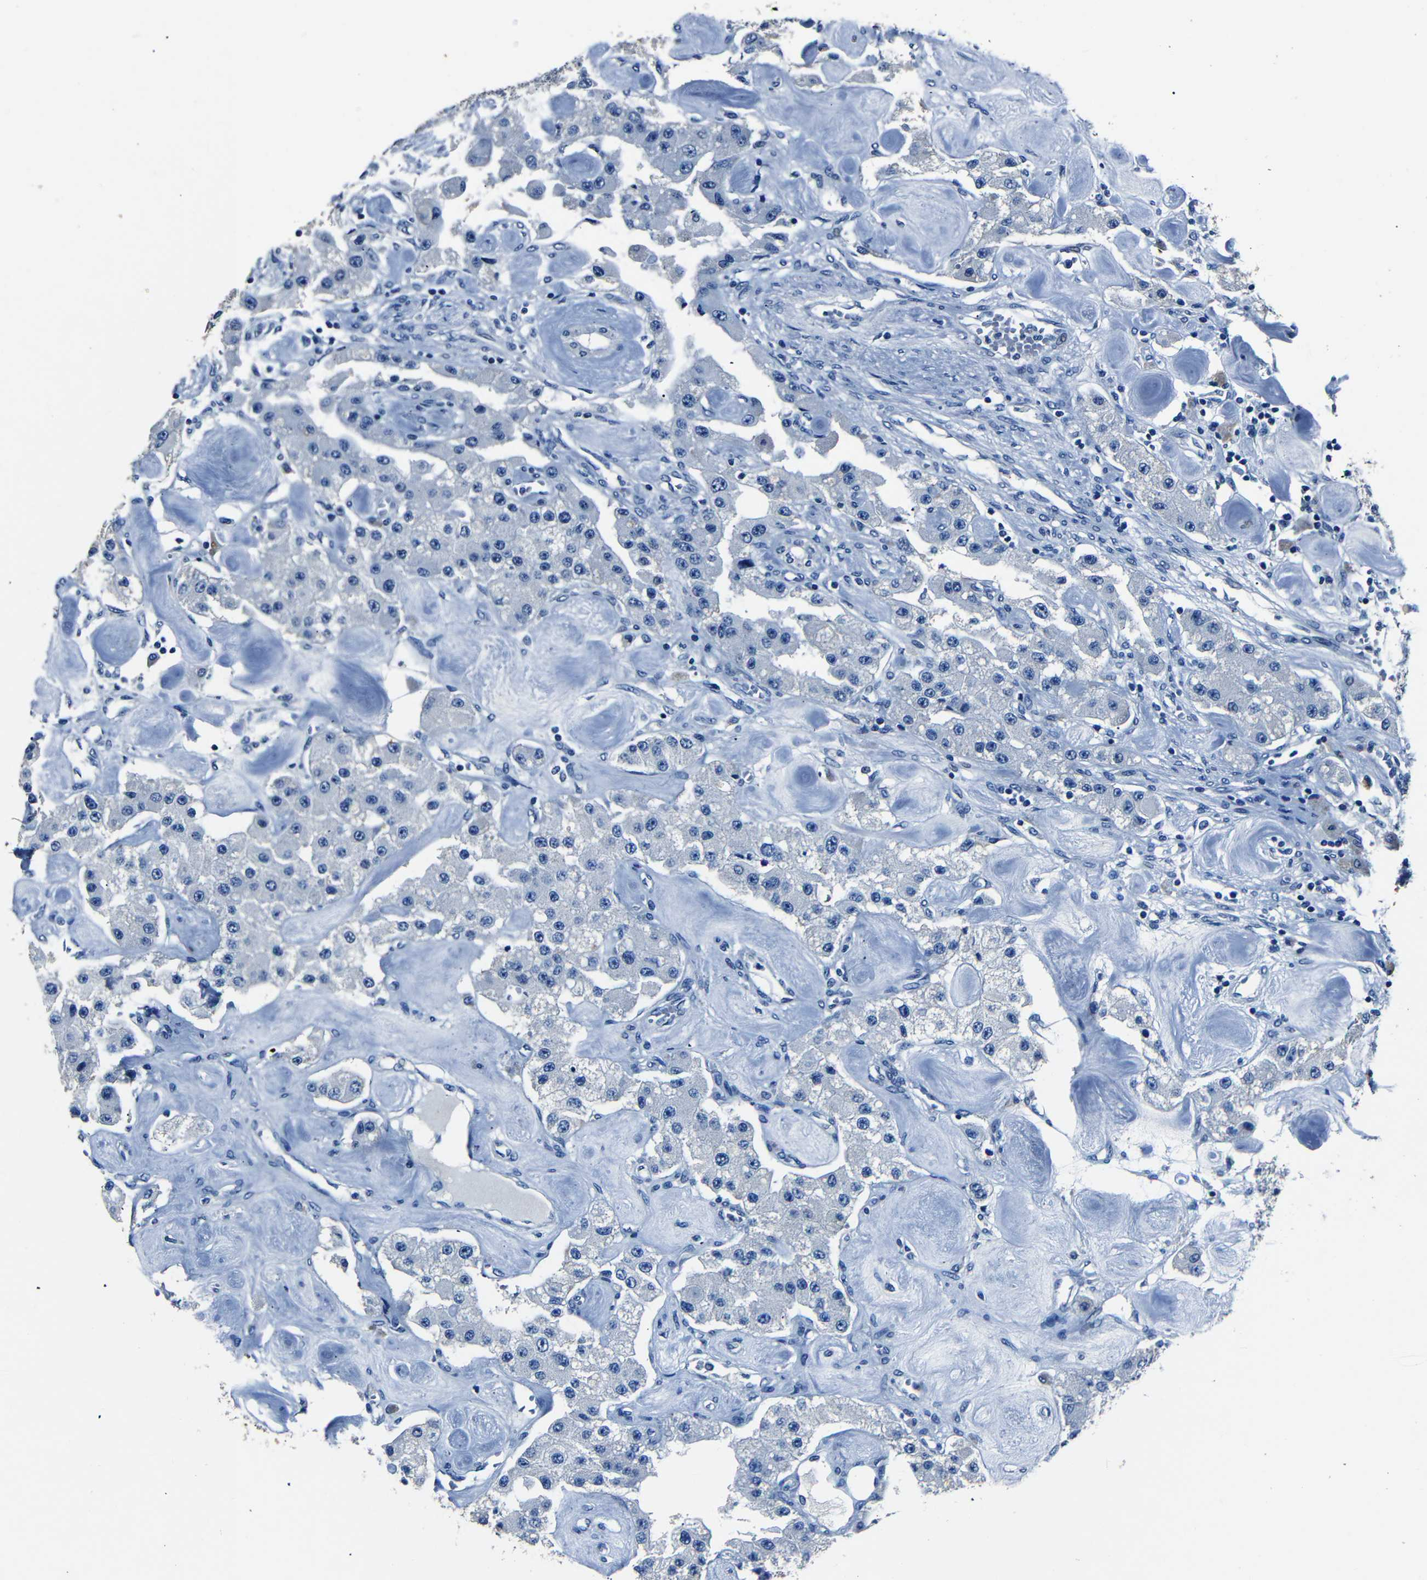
{"staining": {"intensity": "negative", "quantity": "none", "location": "none"}, "tissue": "carcinoid", "cell_type": "Tumor cells", "image_type": "cancer", "snomed": [{"axis": "morphology", "description": "Carcinoid, malignant, NOS"}, {"axis": "topography", "description": "Pancreas"}], "caption": "The immunohistochemistry image has no significant staining in tumor cells of malignant carcinoid tissue.", "gene": "NCMAP", "patient": {"sex": "male", "age": 41}}